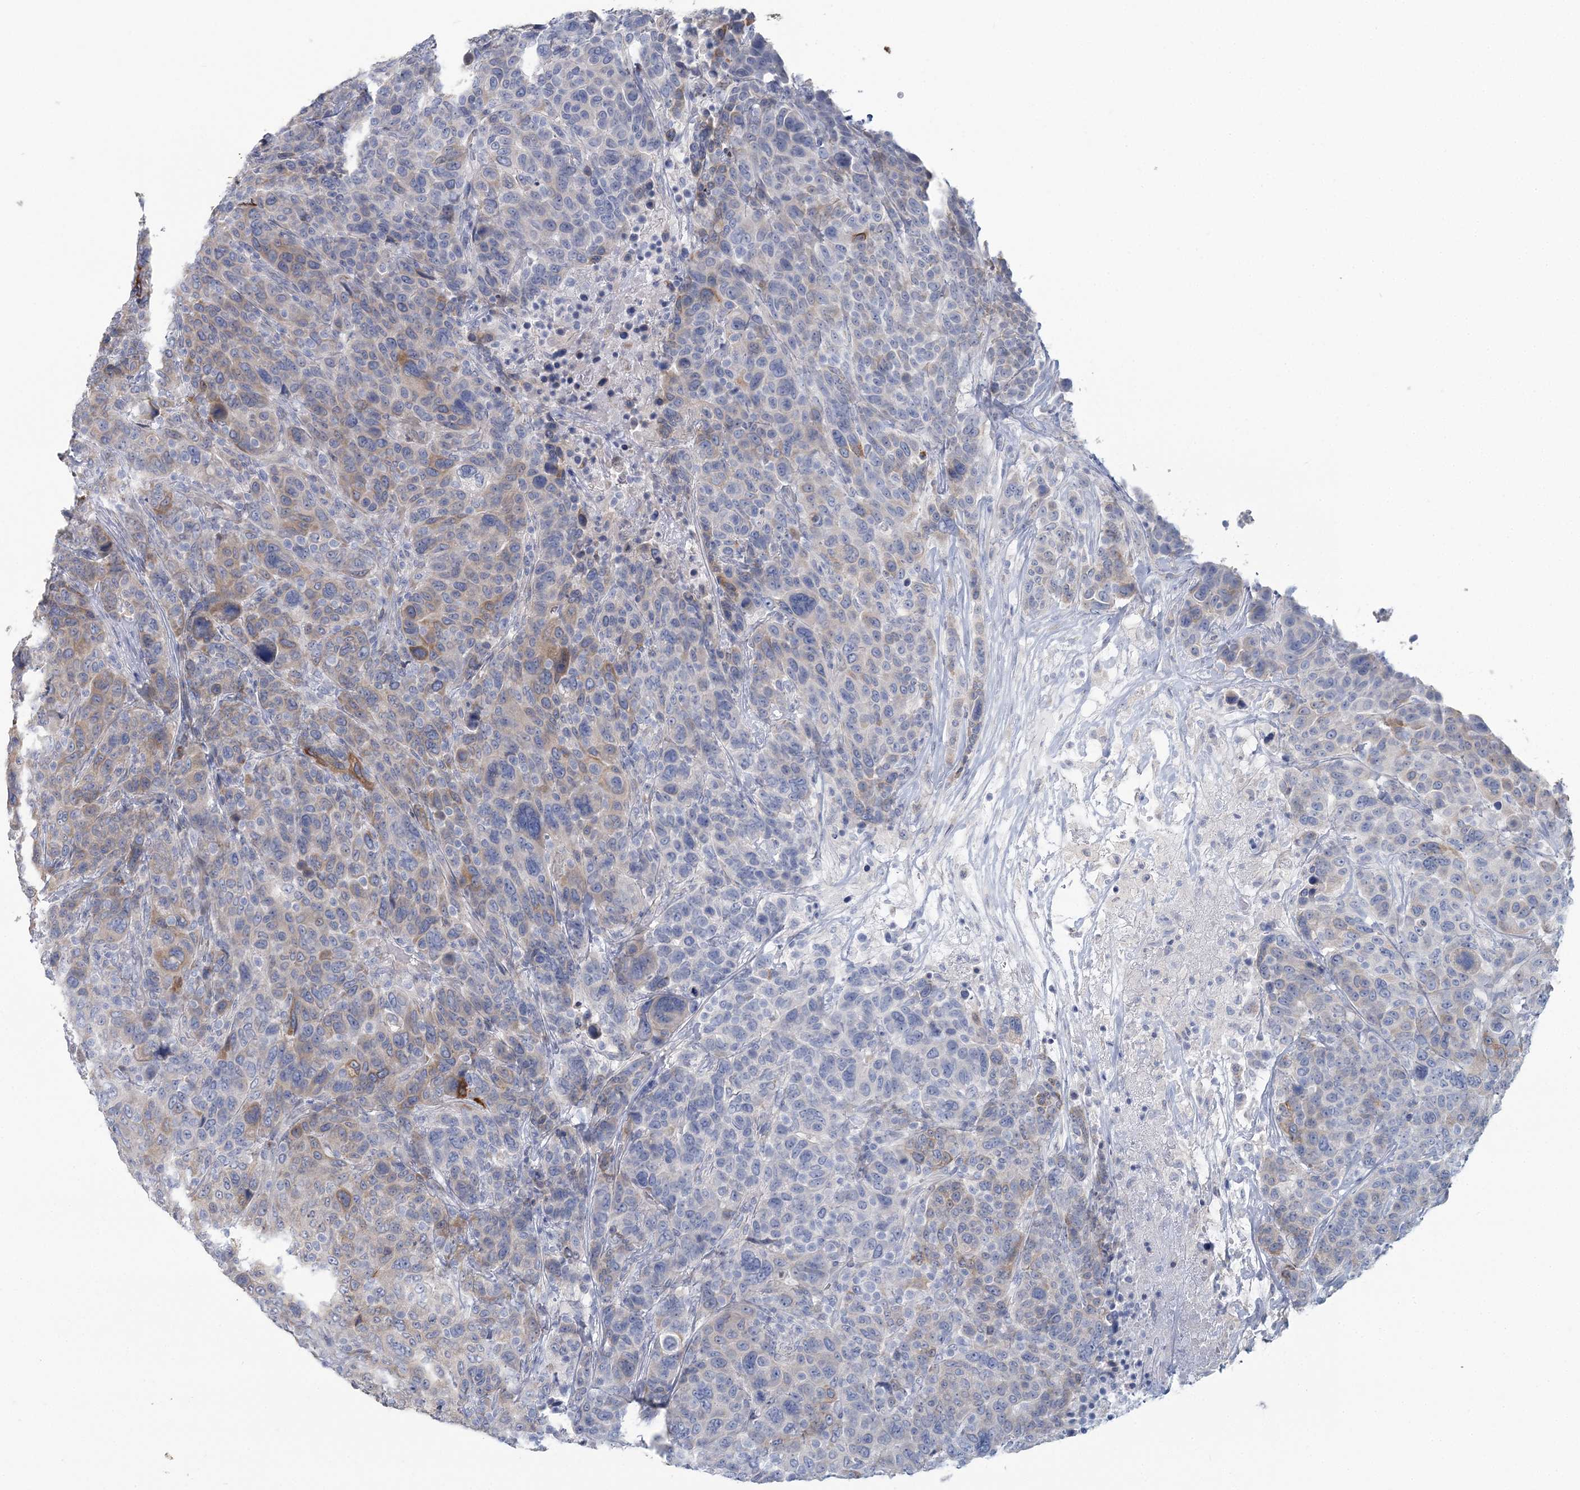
{"staining": {"intensity": "moderate", "quantity": "<25%", "location": "cytoplasmic/membranous"}, "tissue": "breast cancer", "cell_type": "Tumor cells", "image_type": "cancer", "snomed": [{"axis": "morphology", "description": "Duct carcinoma"}, {"axis": "topography", "description": "Breast"}], "caption": "Immunohistochemical staining of intraductal carcinoma (breast) exhibits low levels of moderate cytoplasmic/membranous staining in about <25% of tumor cells. (Stains: DAB (3,3'-diaminobenzidine) in brown, nuclei in blue, Microscopy: brightfield microscopy at high magnification).", "gene": "CMBL", "patient": {"sex": "female", "age": 37}}